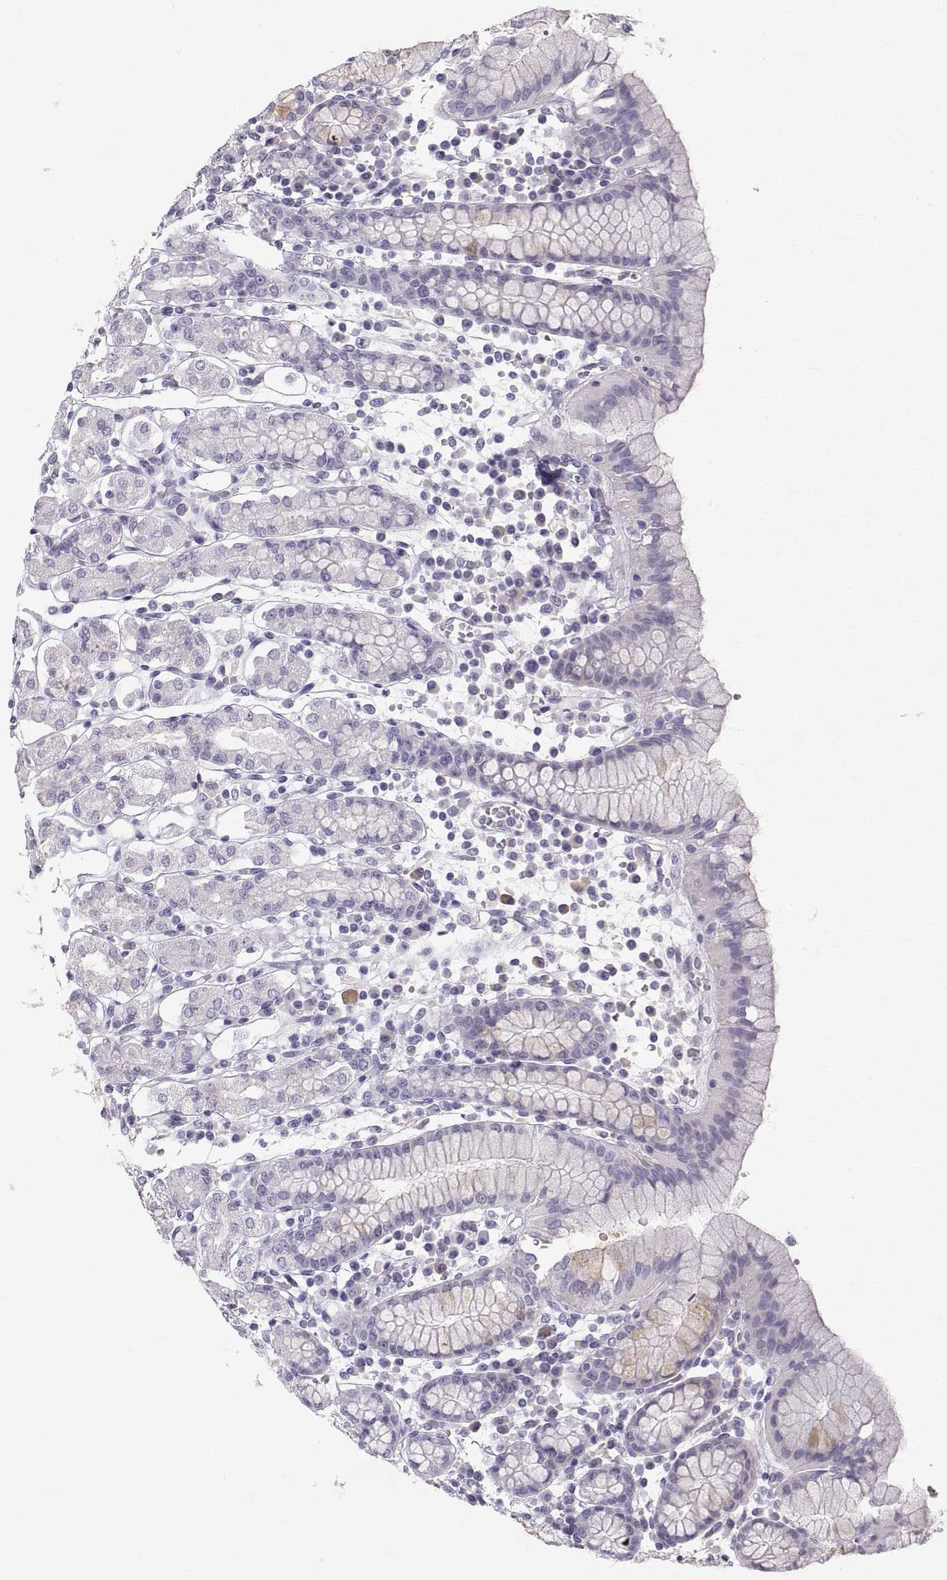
{"staining": {"intensity": "negative", "quantity": "none", "location": "none"}, "tissue": "stomach", "cell_type": "Glandular cells", "image_type": "normal", "snomed": [{"axis": "morphology", "description": "Normal tissue, NOS"}, {"axis": "topography", "description": "Stomach, upper"}, {"axis": "topography", "description": "Stomach"}], "caption": "Immunohistochemistry (IHC) micrograph of normal stomach stained for a protein (brown), which displays no positivity in glandular cells.", "gene": "SLC22A6", "patient": {"sex": "male", "age": 62}}